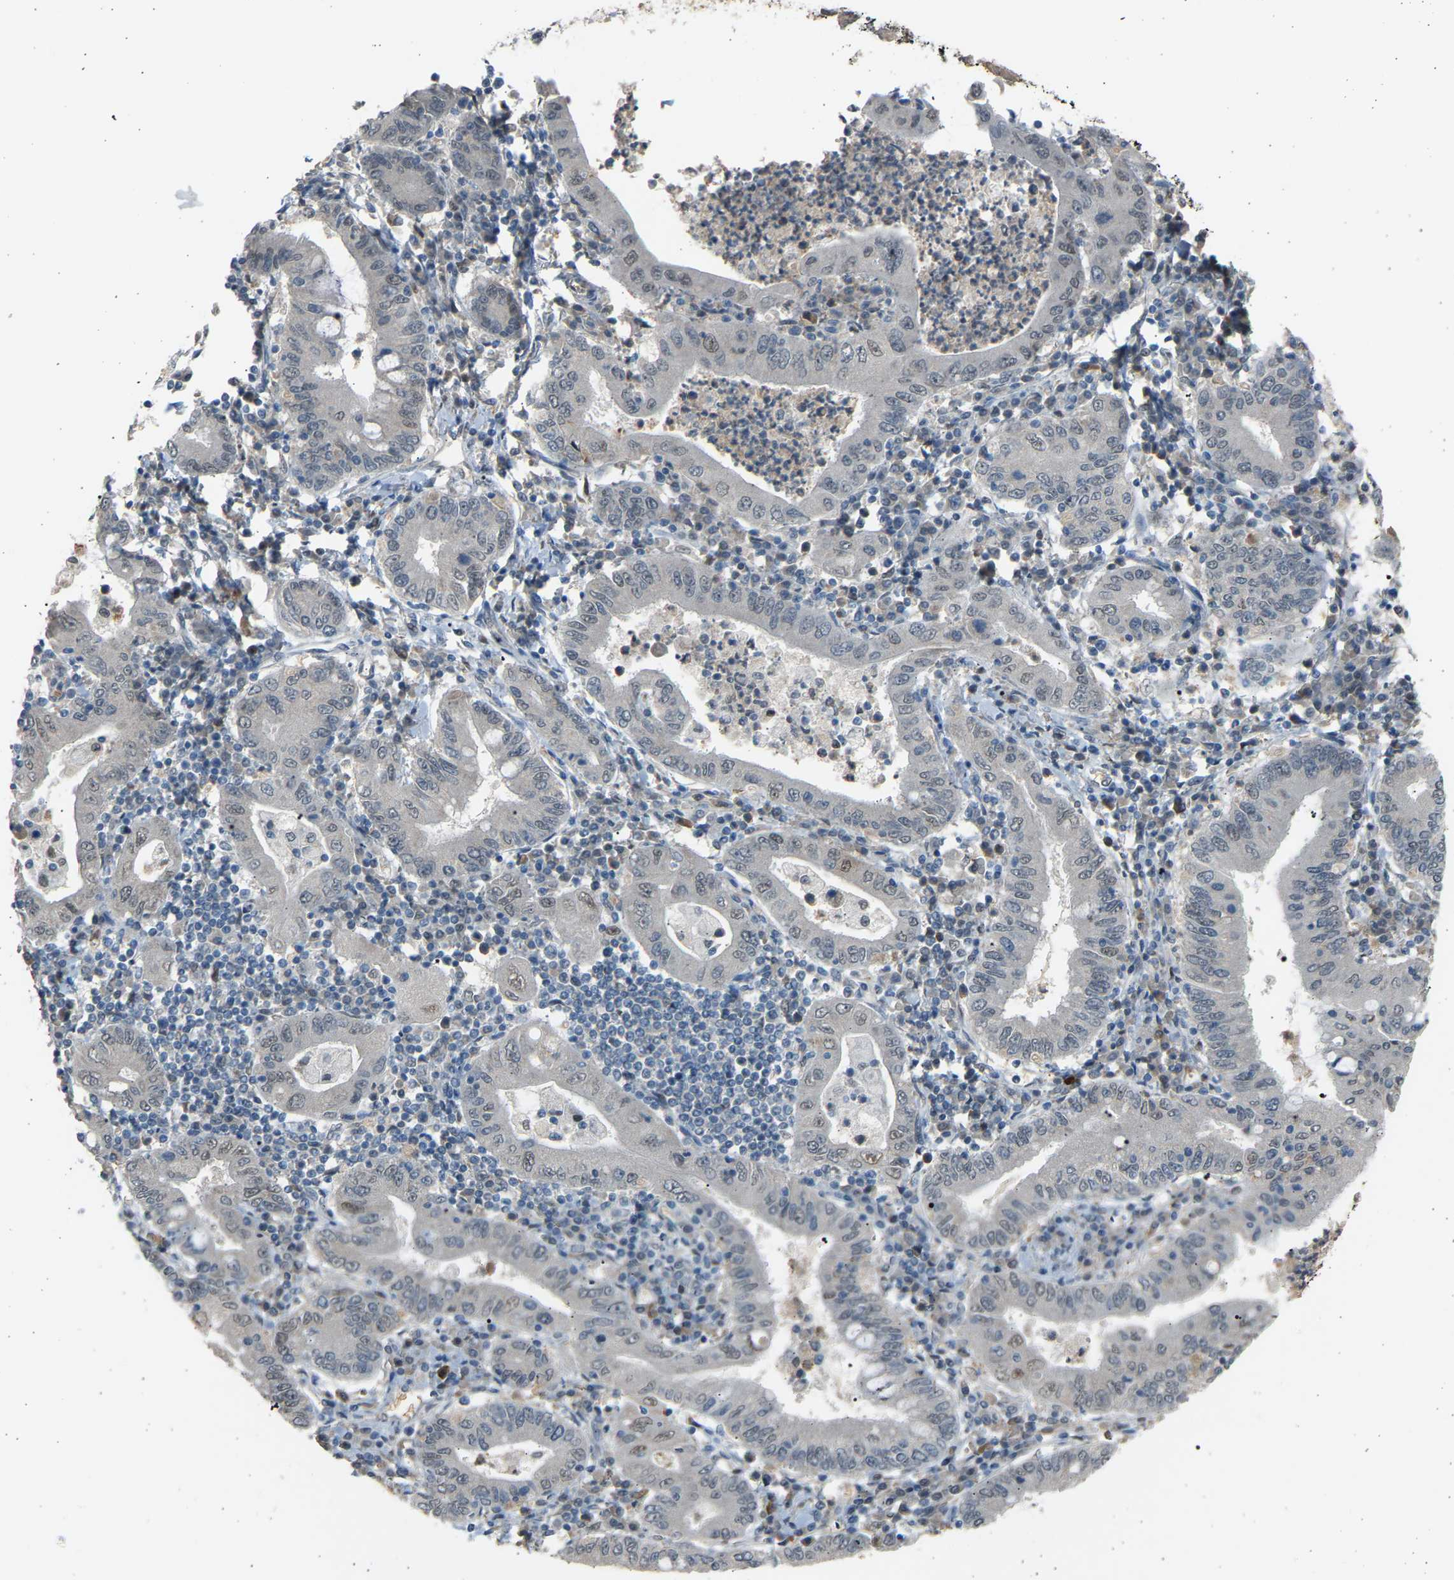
{"staining": {"intensity": "weak", "quantity": "<25%", "location": "cytoplasmic/membranous"}, "tissue": "stomach cancer", "cell_type": "Tumor cells", "image_type": "cancer", "snomed": [{"axis": "morphology", "description": "Normal tissue, NOS"}, {"axis": "morphology", "description": "Adenocarcinoma, NOS"}, {"axis": "topography", "description": "Esophagus"}, {"axis": "topography", "description": "Stomach, upper"}, {"axis": "topography", "description": "Peripheral nerve tissue"}], "caption": "This is an immunohistochemistry micrograph of adenocarcinoma (stomach). There is no positivity in tumor cells.", "gene": "BIRC2", "patient": {"sex": "male", "age": 62}}